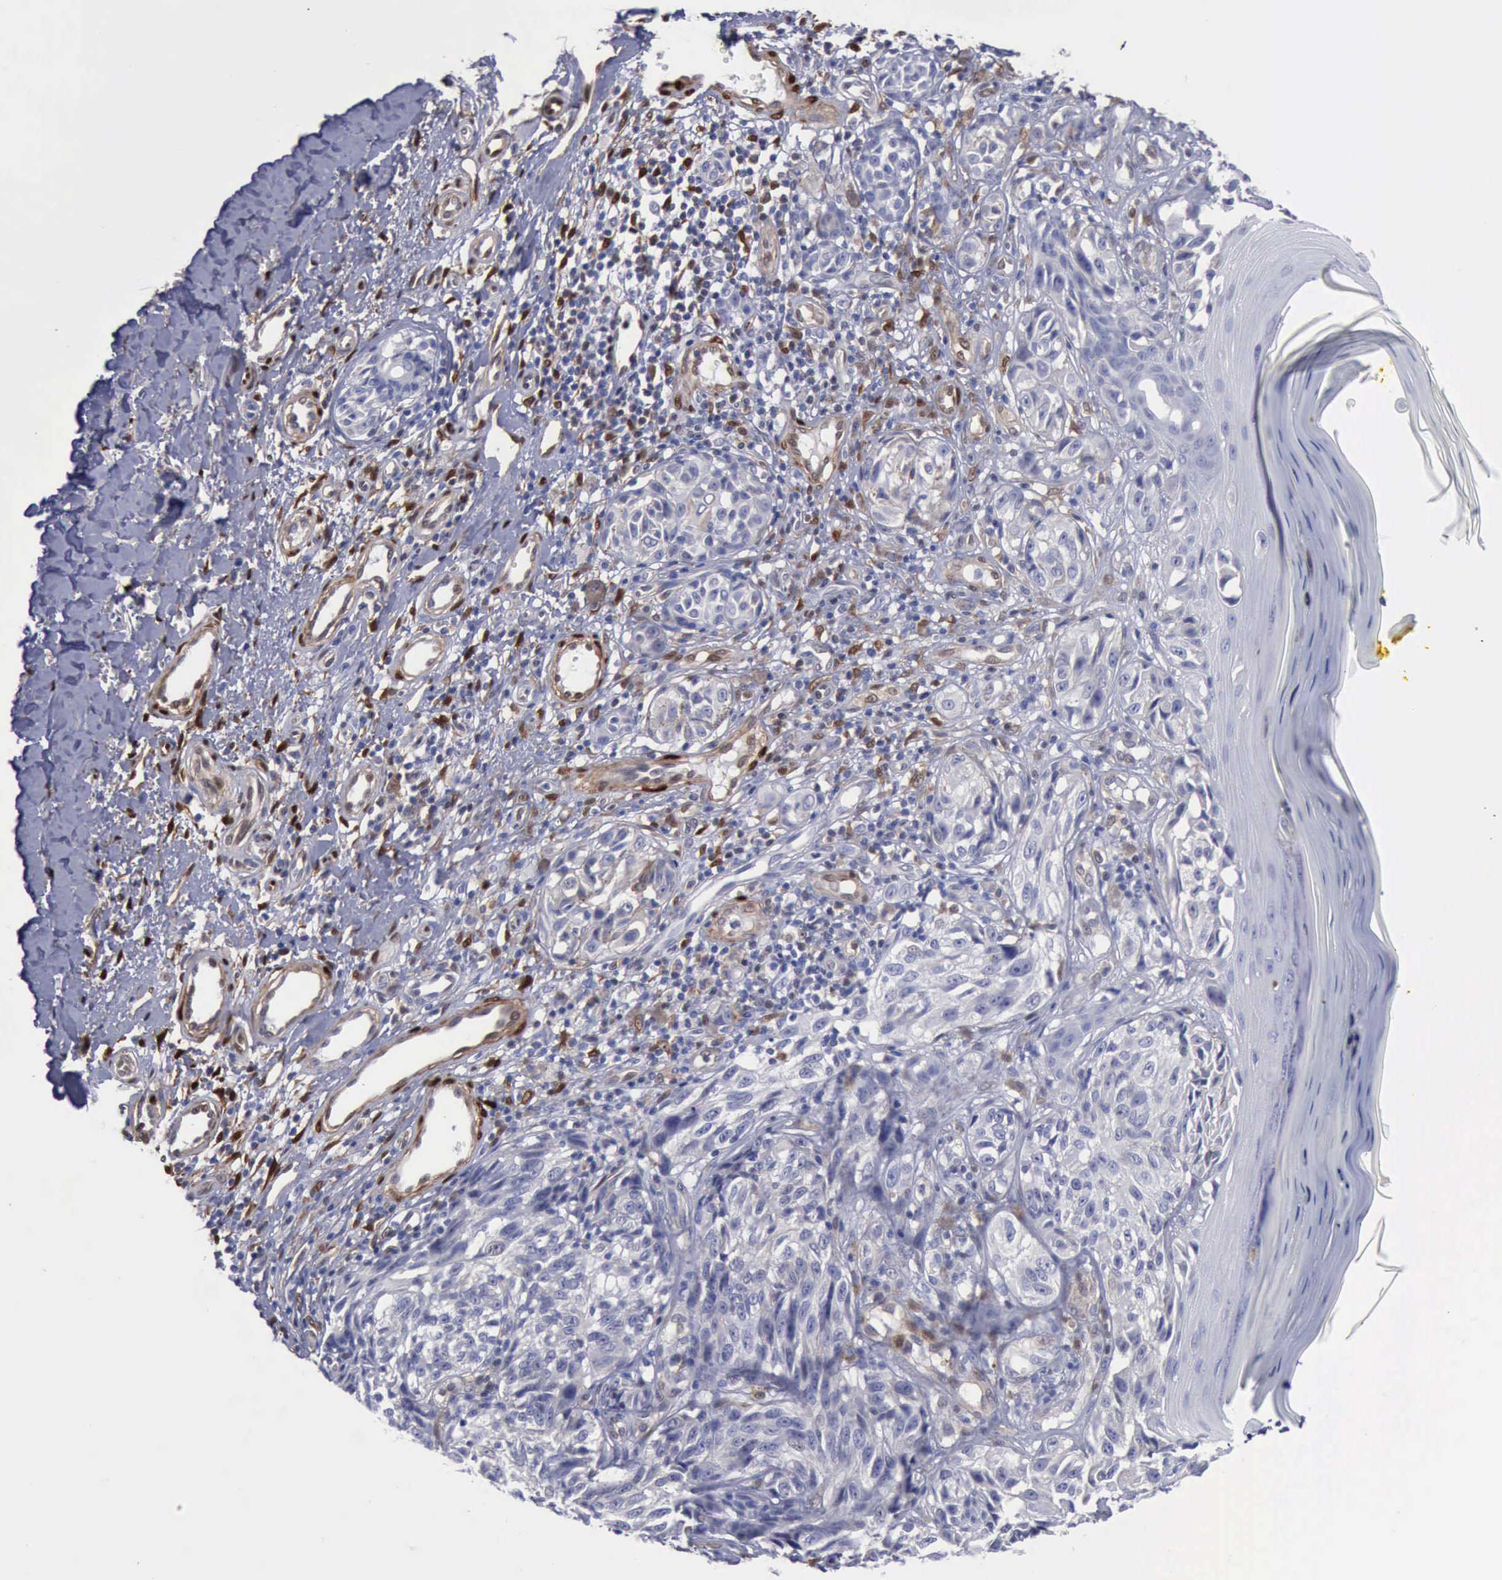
{"staining": {"intensity": "negative", "quantity": "none", "location": "none"}, "tissue": "melanoma", "cell_type": "Tumor cells", "image_type": "cancer", "snomed": [{"axis": "morphology", "description": "Malignant melanoma, NOS"}, {"axis": "topography", "description": "Skin"}], "caption": "Immunohistochemistry (IHC) of human melanoma demonstrates no expression in tumor cells. Nuclei are stained in blue.", "gene": "FHL1", "patient": {"sex": "male", "age": 67}}